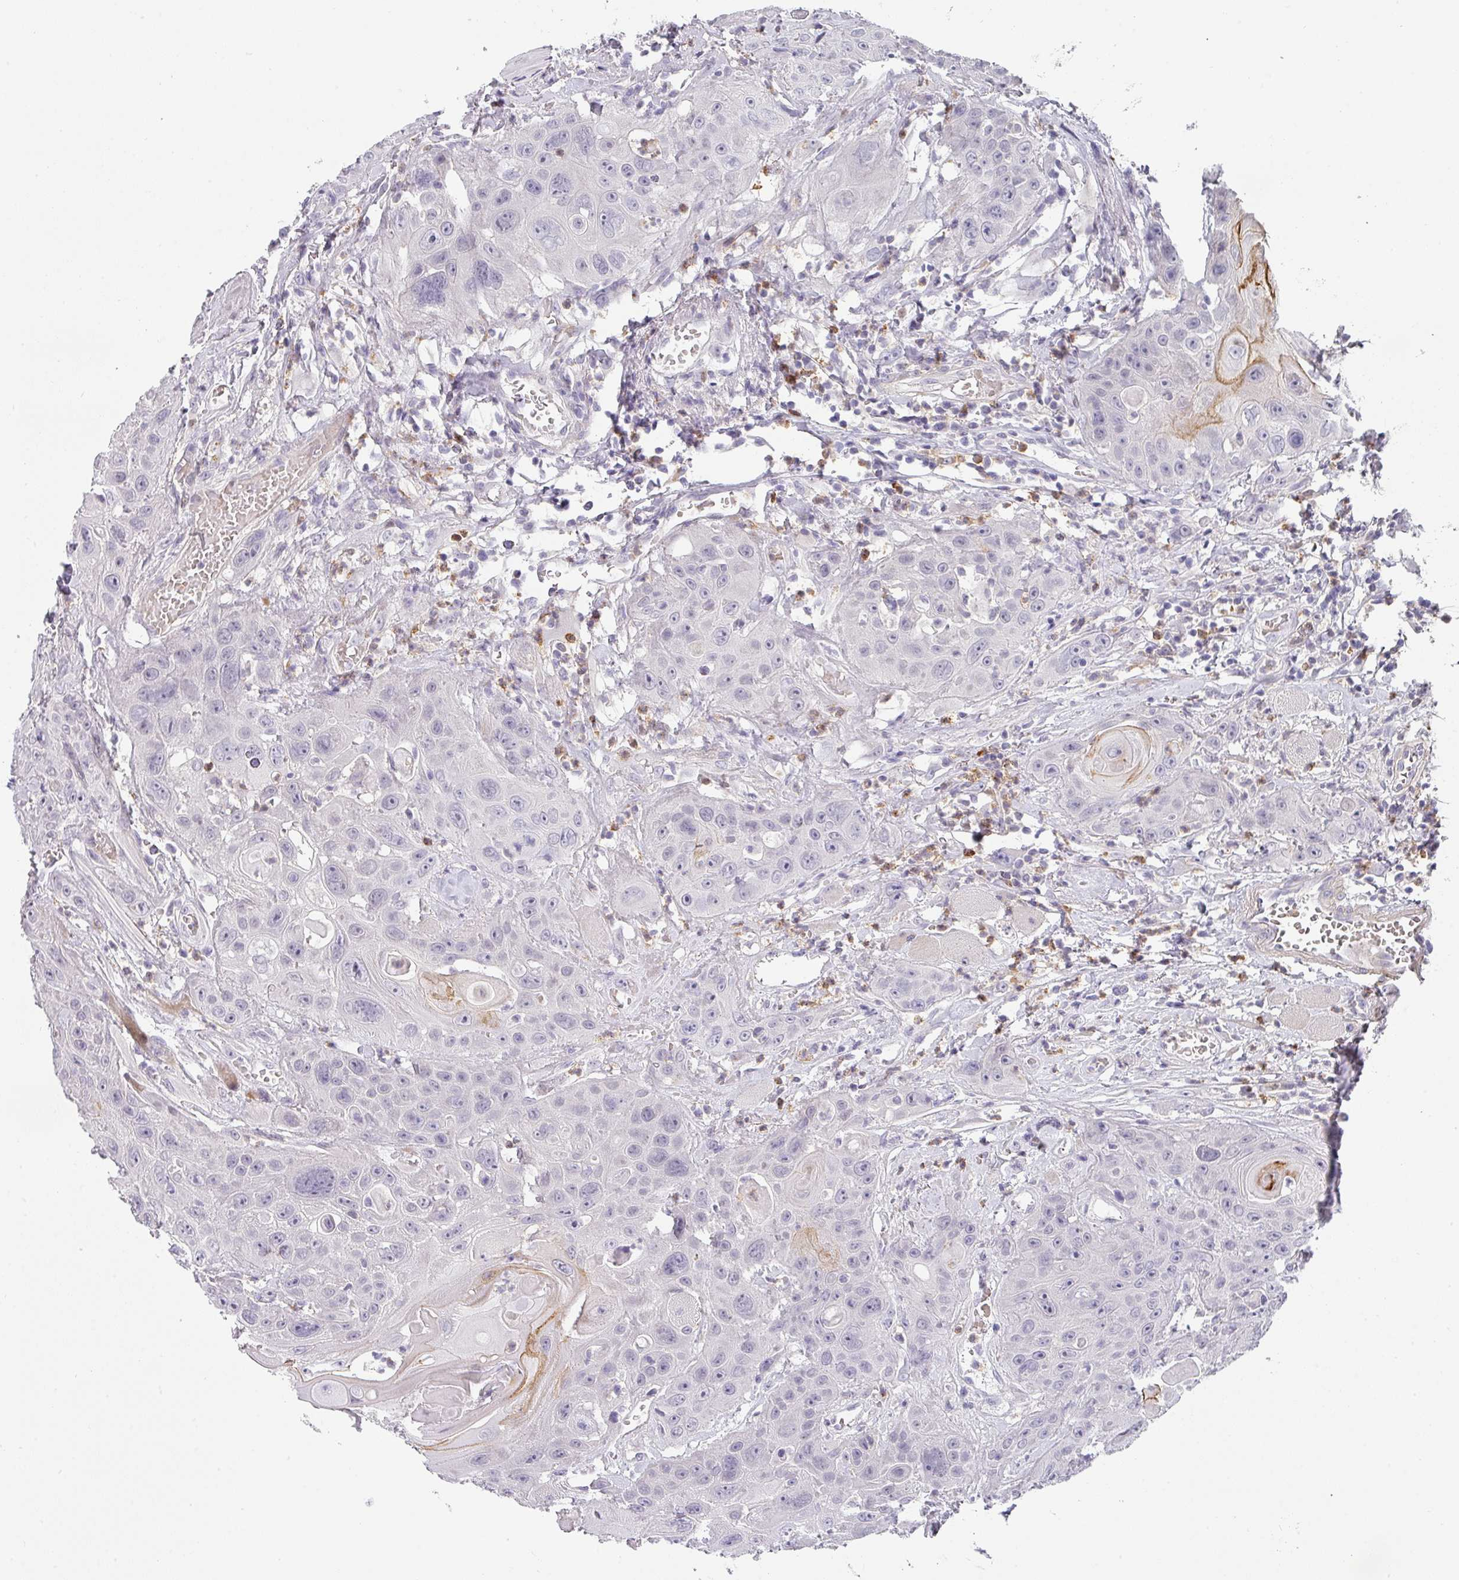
{"staining": {"intensity": "negative", "quantity": "none", "location": "none"}, "tissue": "head and neck cancer", "cell_type": "Tumor cells", "image_type": "cancer", "snomed": [{"axis": "morphology", "description": "Squamous cell carcinoma, NOS"}, {"axis": "topography", "description": "Head-Neck"}], "caption": "Immunohistochemistry (IHC) photomicrograph of neoplastic tissue: human head and neck cancer (squamous cell carcinoma) stained with DAB (3,3'-diaminobenzidine) reveals no significant protein positivity in tumor cells. Nuclei are stained in blue.", "gene": "BTLA", "patient": {"sex": "female", "age": 59}}